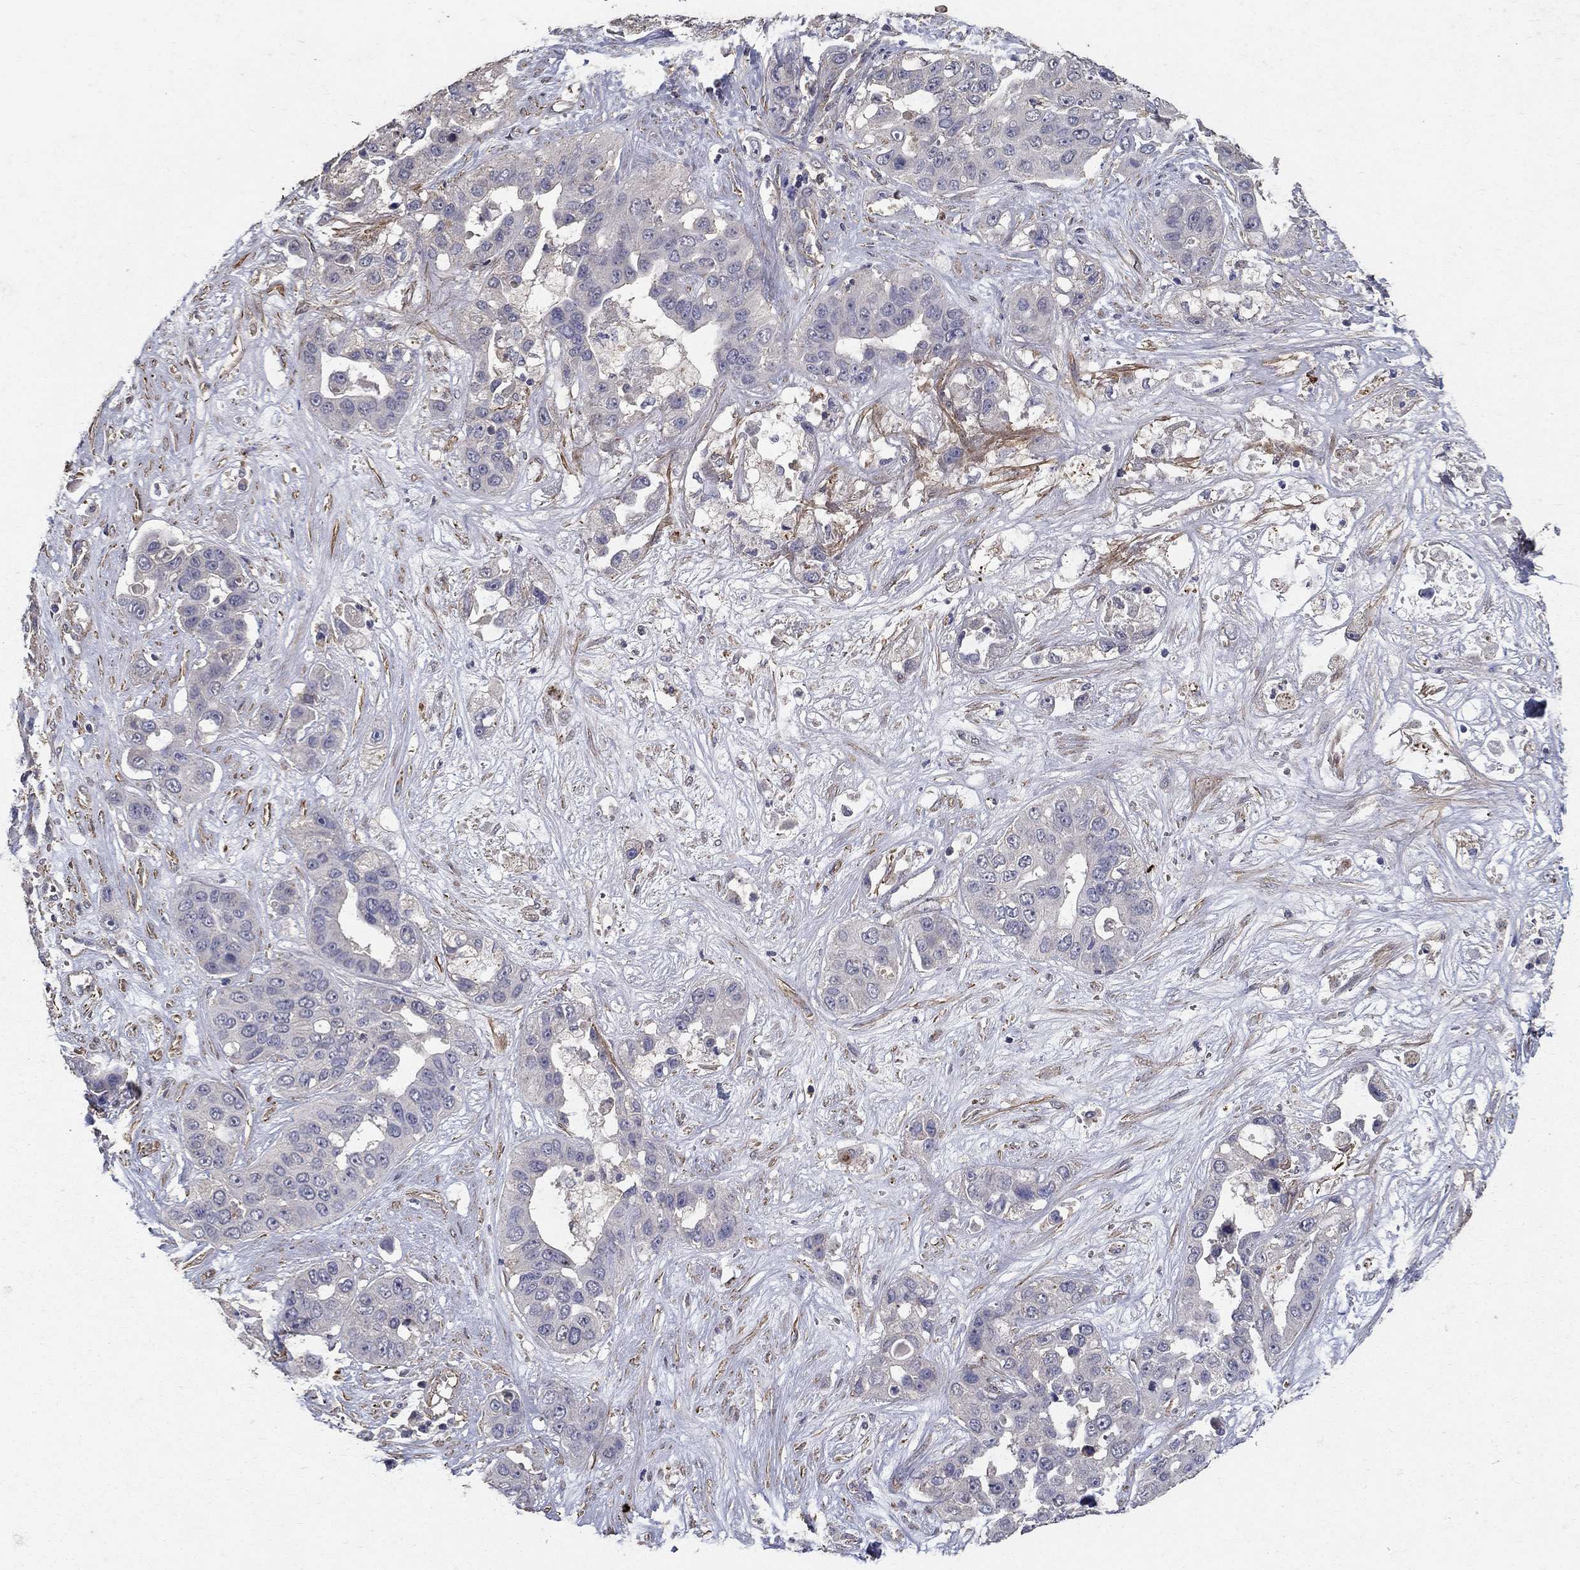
{"staining": {"intensity": "negative", "quantity": "none", "location": "none"}, "tissue": "liver cancer", "cell_type": "Tumor cells", "image_type": "cancer", "snomed": [{"axis": "morphology", "description": "Cholangiocarcinoma"}, {"axis": "topography", "description": "Liver"}], "caption": "The image reveals no significant positivity in tumor cells of liver cancer (cholangiocarcinoma).", "gene": "MPP2", "patient": {"sex": "female", "age": 52}}